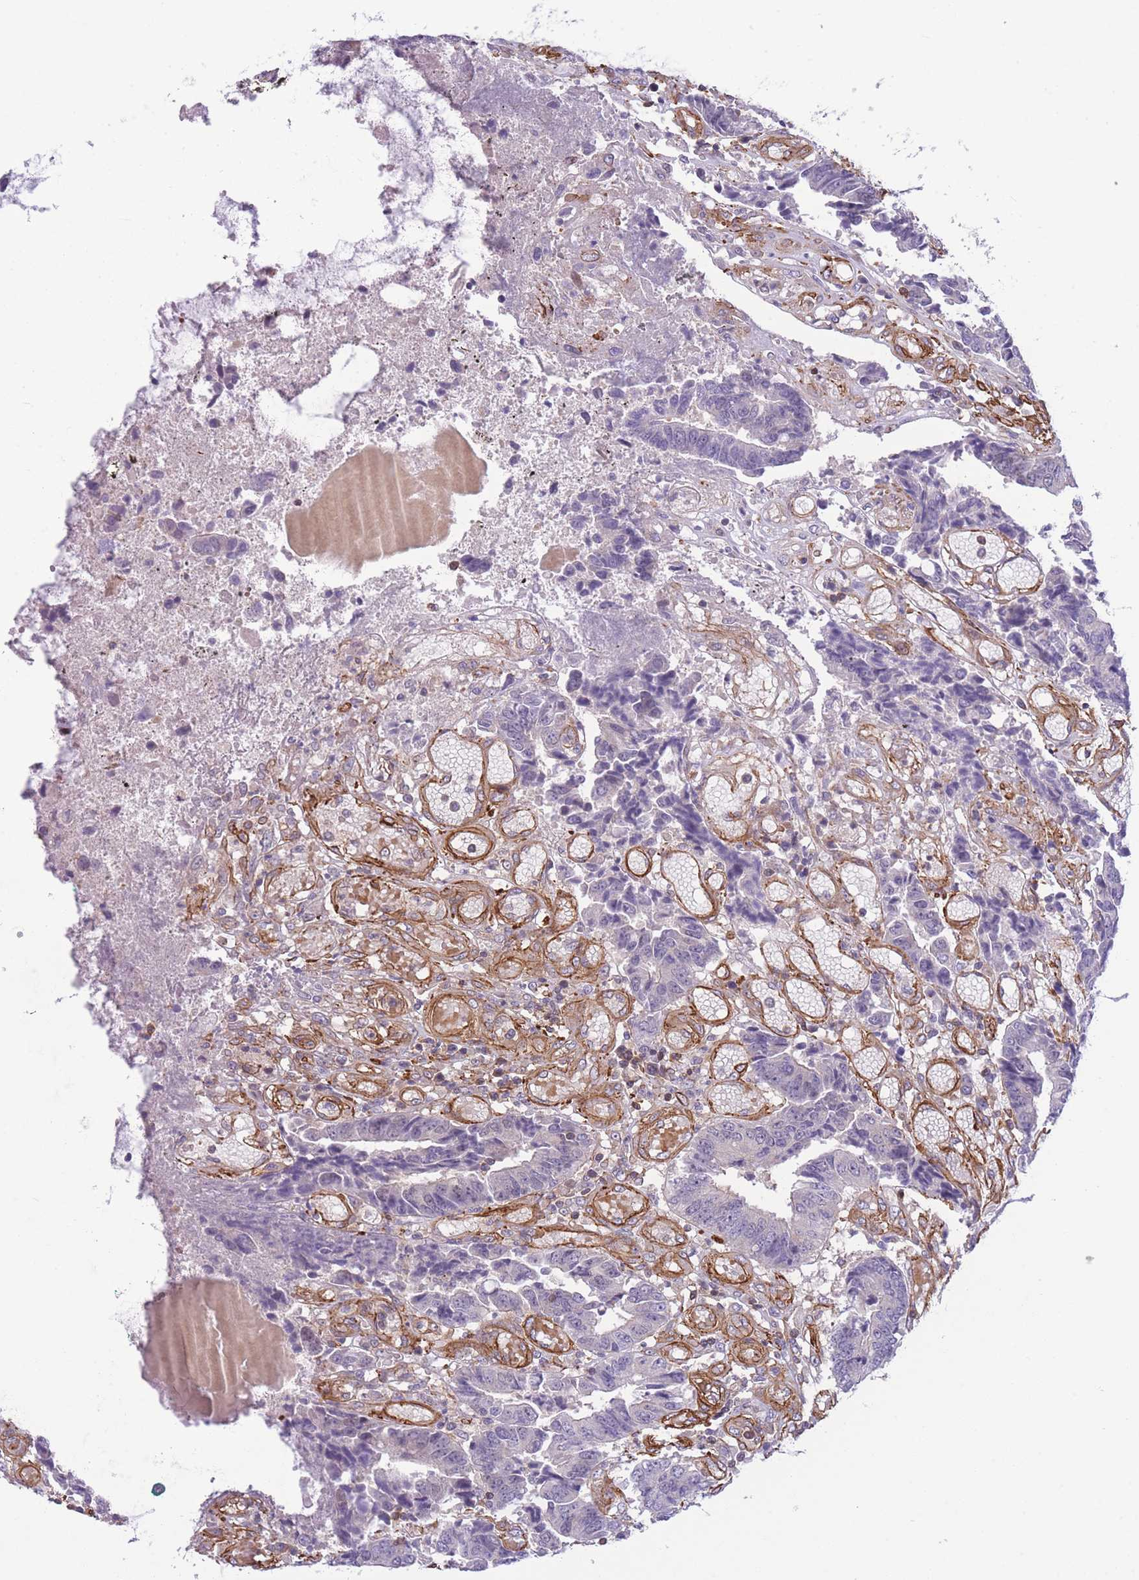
{"staining": {"intensity": "negative", "quantity": "none", "location": "none"}, "tissue": "colorectal cancer", "cell_type": "Tumor cells", "image_type": "cancer", "snomed": [{"axis": "morphology", "description": "Adenocarcinoma, NOS"}, {"axis": "topography", "description": "Rectum"}], "caption": "Tumor cells are negative for protein expression in human colorectal cancer (adenocarcinoma). (Stains: DAB (3,3'-diaminobenzidine) immunohistochemistry with hematoxylin counter stain, Microscopy: brightfield microscopy at high magnification).", "gene": "CDC25B", "patient": {"sex": "male", "age": 84}}